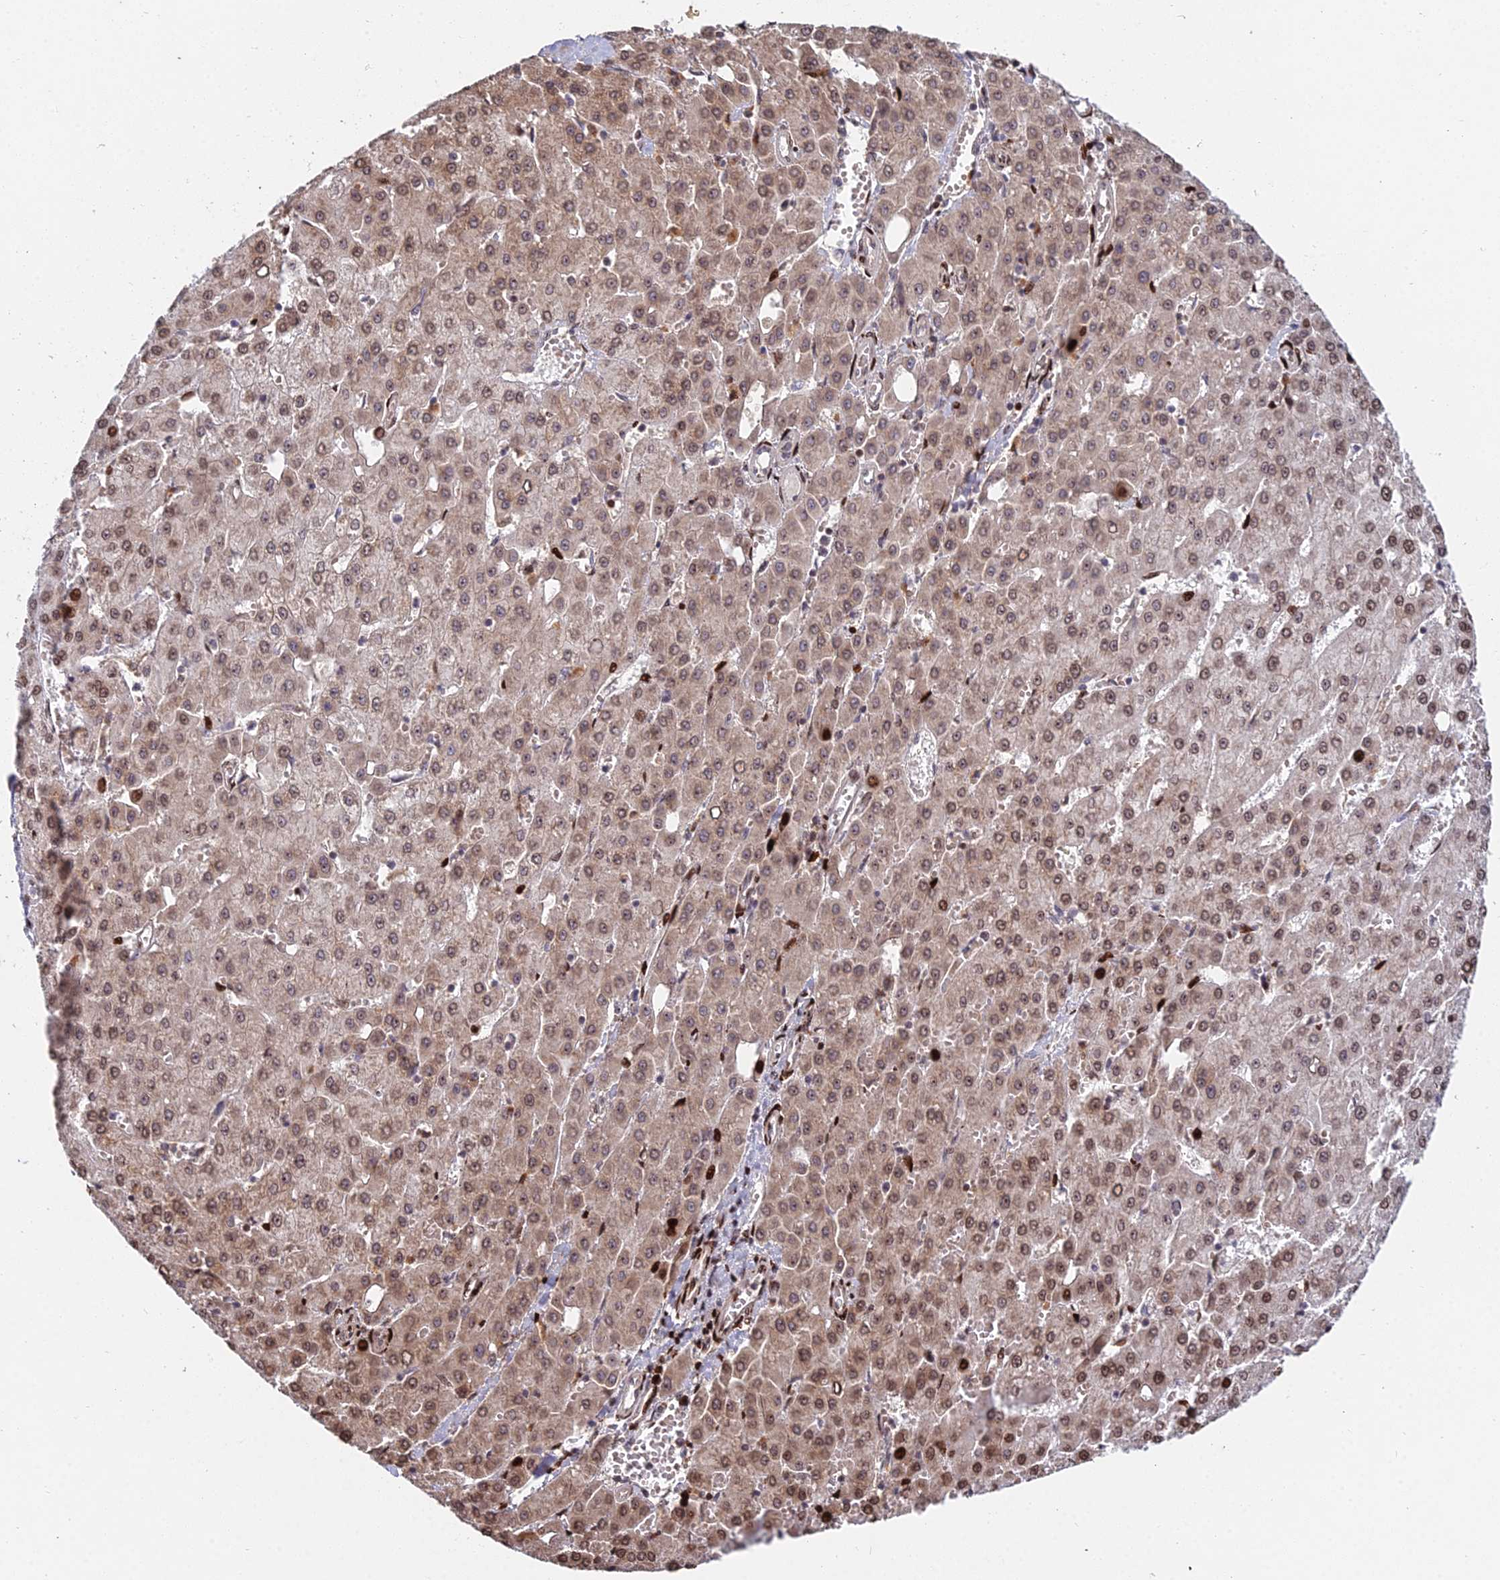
{"staining": {"intensity": "moderate", "quantity": ">75%", "location": "cytoplasmic/membranous,nuclear"}, "tissue": "liver cancer", "cell_type": "Tumor cells", "image_type": "cancer", "snomed": [{"axis": "morphology", "description": "Carcinoma, Hepatocellular, NOS"}, {"axis": "topography", "description": "Liver"}], "caption": "Human hepatocellular carcinoma (liver) stained for a protein (brown) demonstrates moderate cytoplasmic/membranous and nuclear positive positivity in about >75% of tumor cells.", "gene": "RBMS2", "patient": {"sex": "male", "age": 47}}